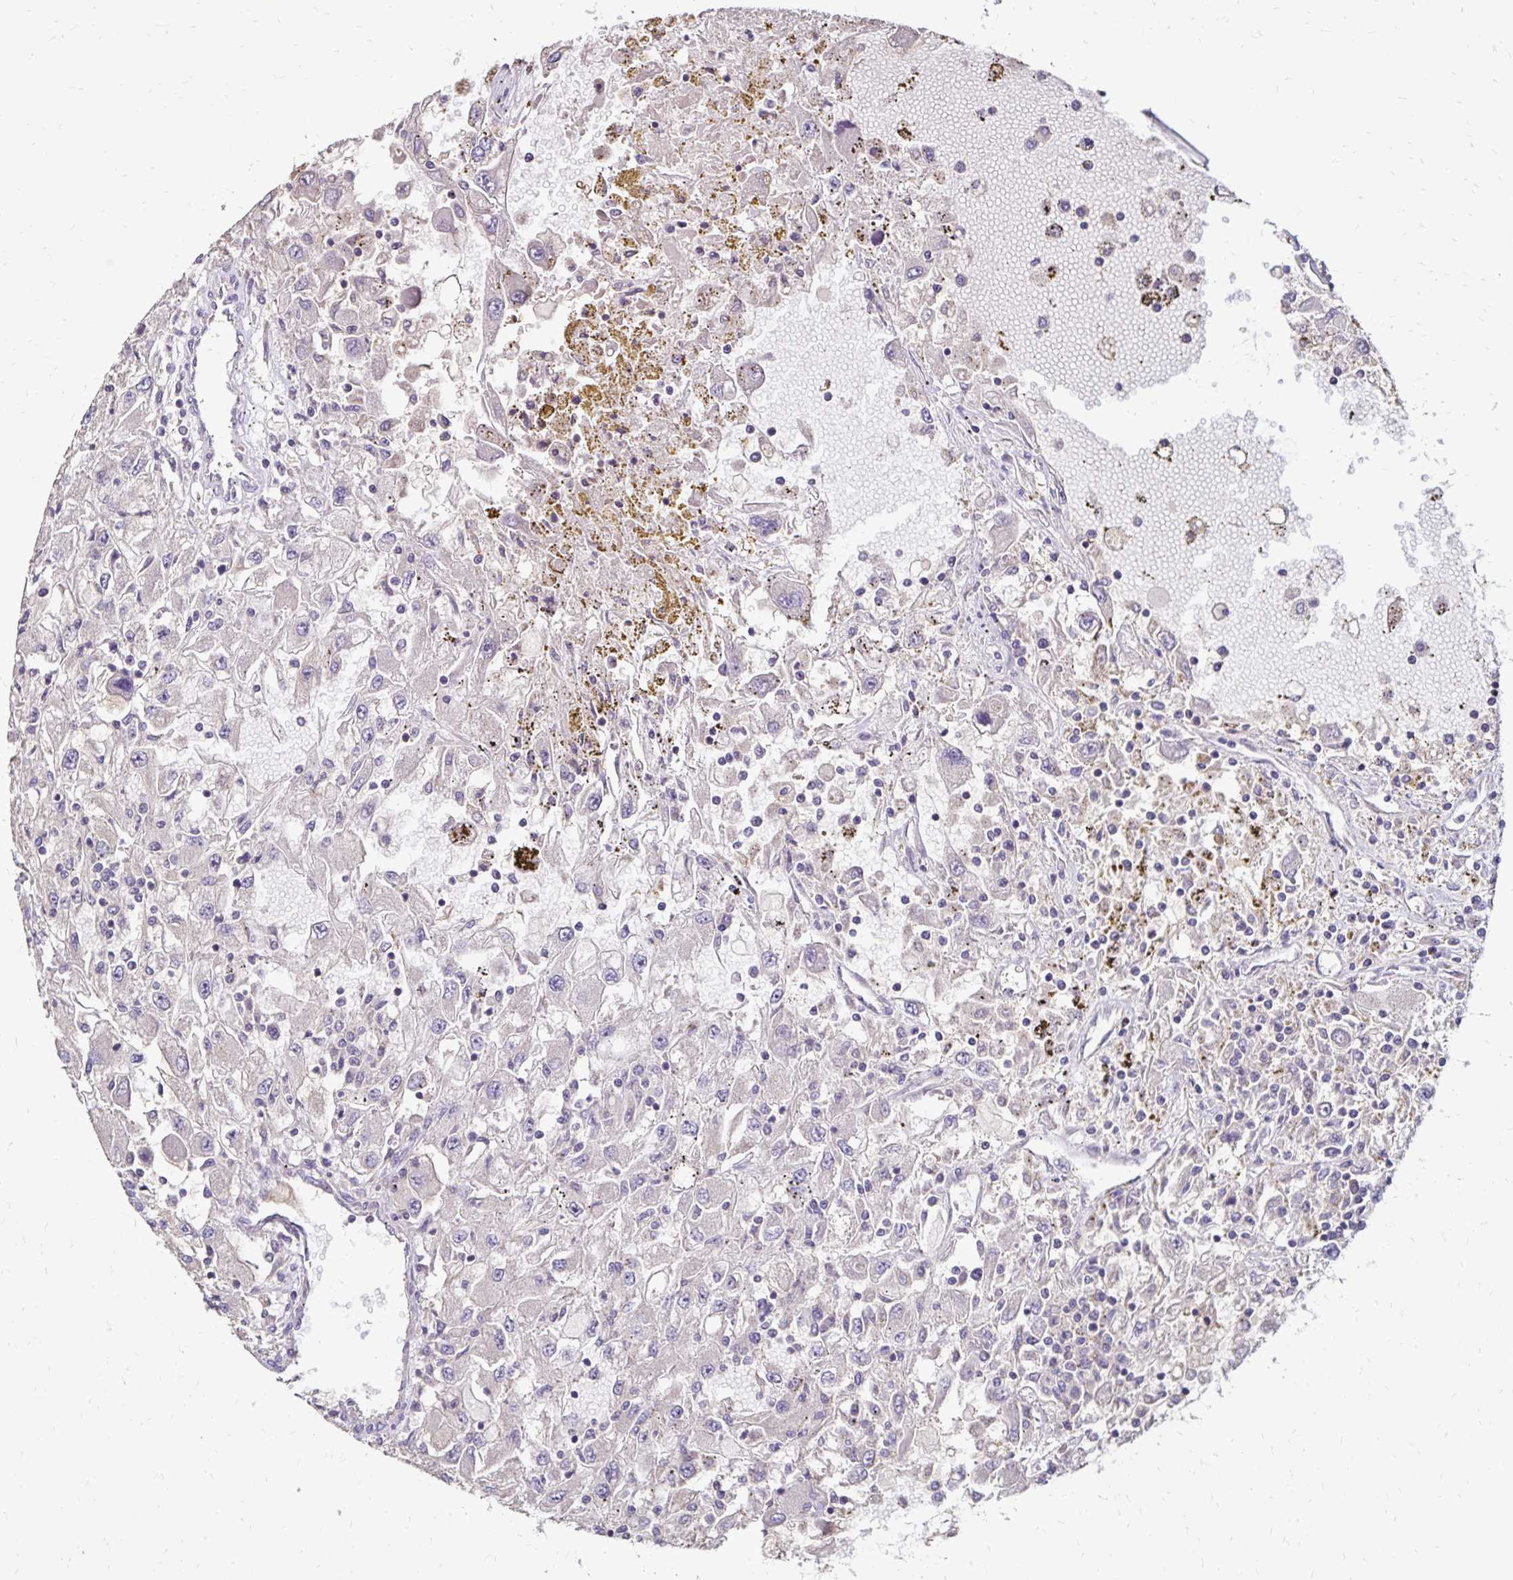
{"staining": {"intensity": "negative", "quantity": "none", "location": "none"}, "tissue": "renal cancer", "cell_type": "Tumor cells", "image_type": "cancer", "snomed": [{"axis": "morphology", "description": "Adenocarcinoma, NOS"}, {"axis": "topography", "description": "Kidney"}], "caption": "Immunohistochemistry of adenocarcinoma (renal) displays no staining in tumor cells.", "gene": "EMC10", "patient": {"sex": "female", "age": 67}}